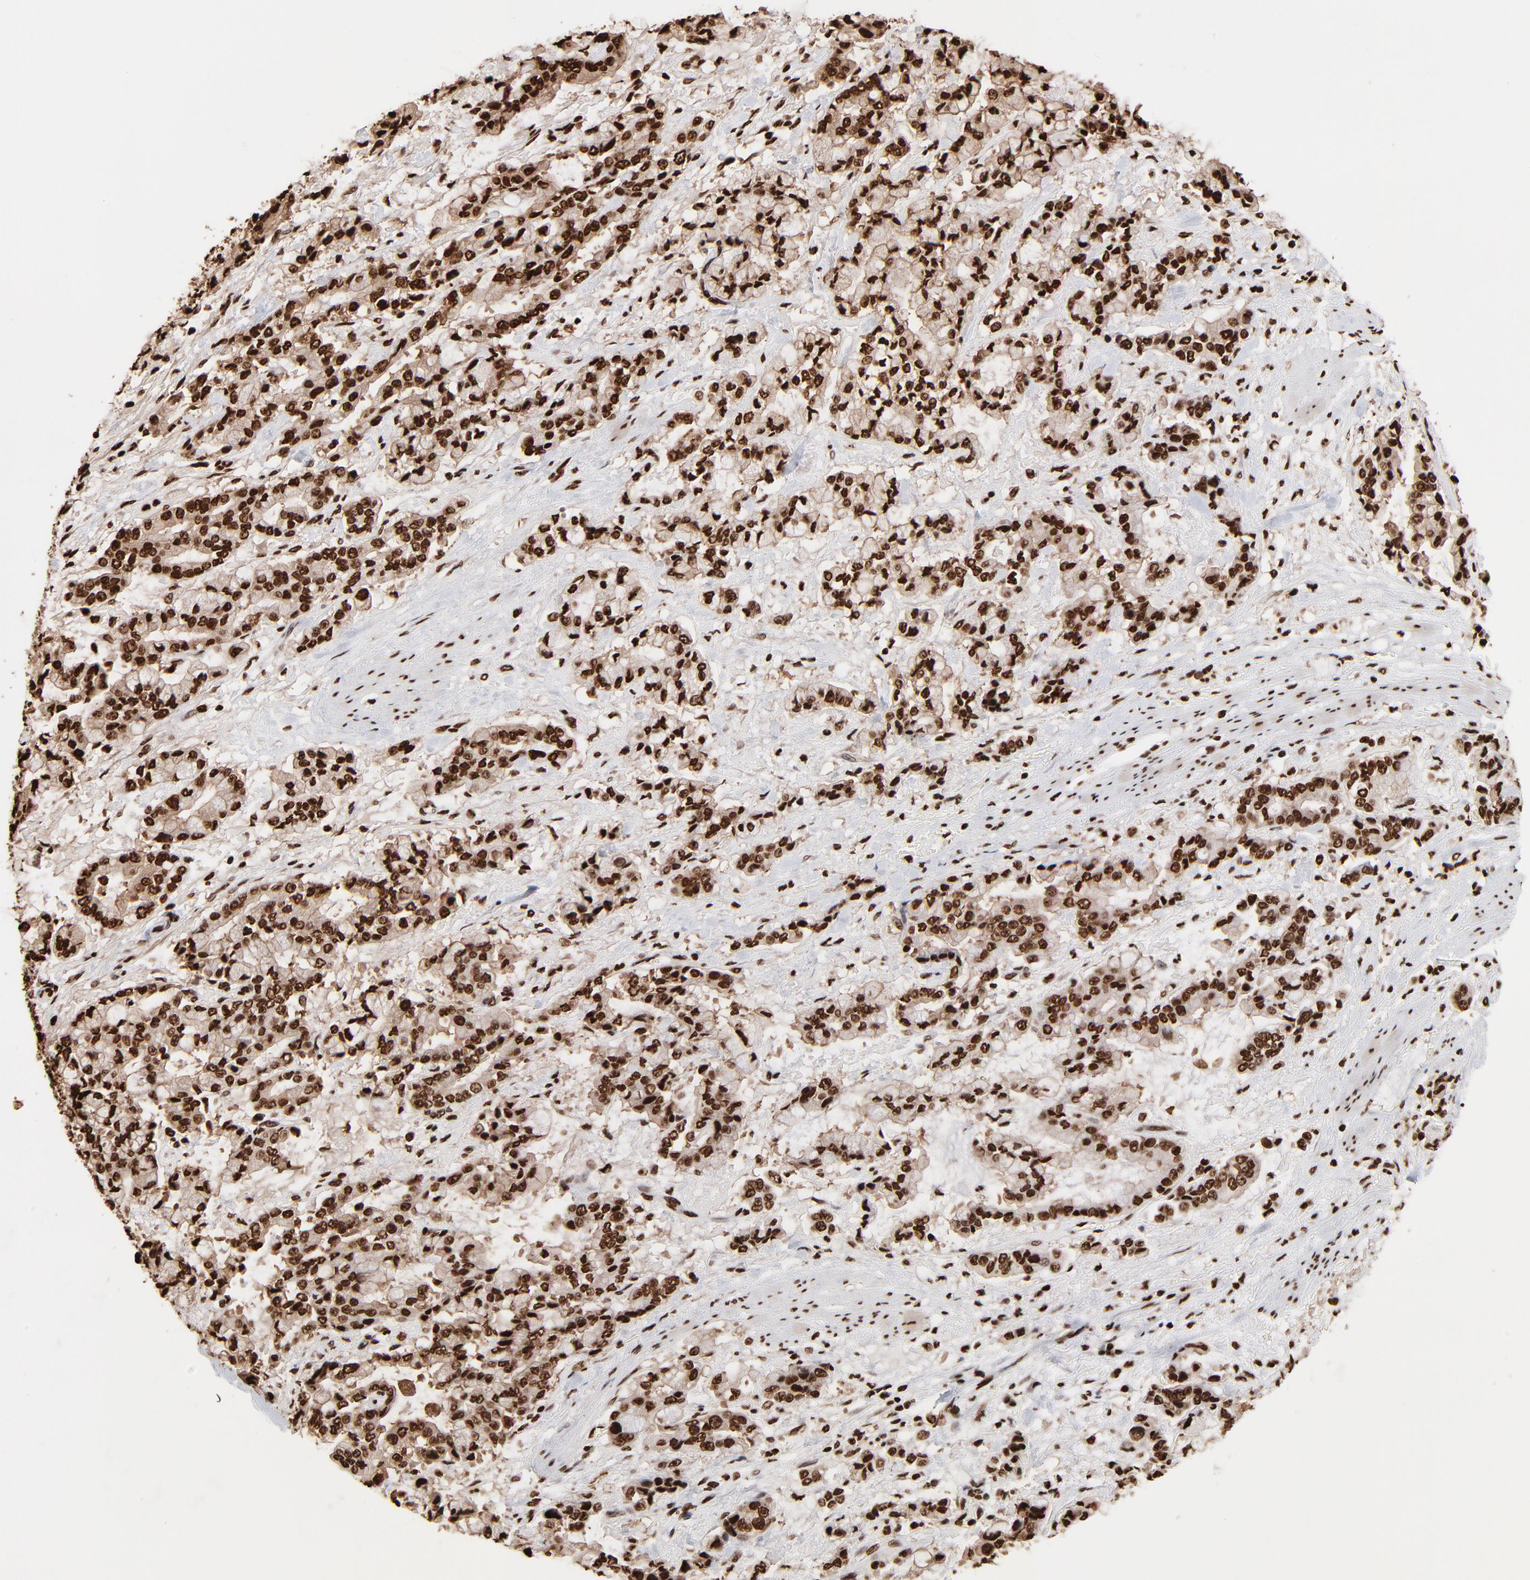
{"staining": {"intensity": "strong", "quantity": ">75%", "location": "nuclear"}, "tissue": "stomach cancer", "cell_type": "Tumor cells", "image_type": "cancer", "snomed": [{"axis": "morphology", "description": "Normal tissue, NOS"}, {"axis": "morphology", "description": "Adenocarcinoma, NOS"}, {"axis": "topography", "description": "Stomach, upper"}, {"axis": "topography", "description": "Stomach"}], "caption": "Adenocarcinoma (stomach) stained with a brown dye shows strong nuclear positive expression in approximately >75% of tumor cells.", "gene": "ZNF544", "patient": {"sex": "male", "age": 76}}